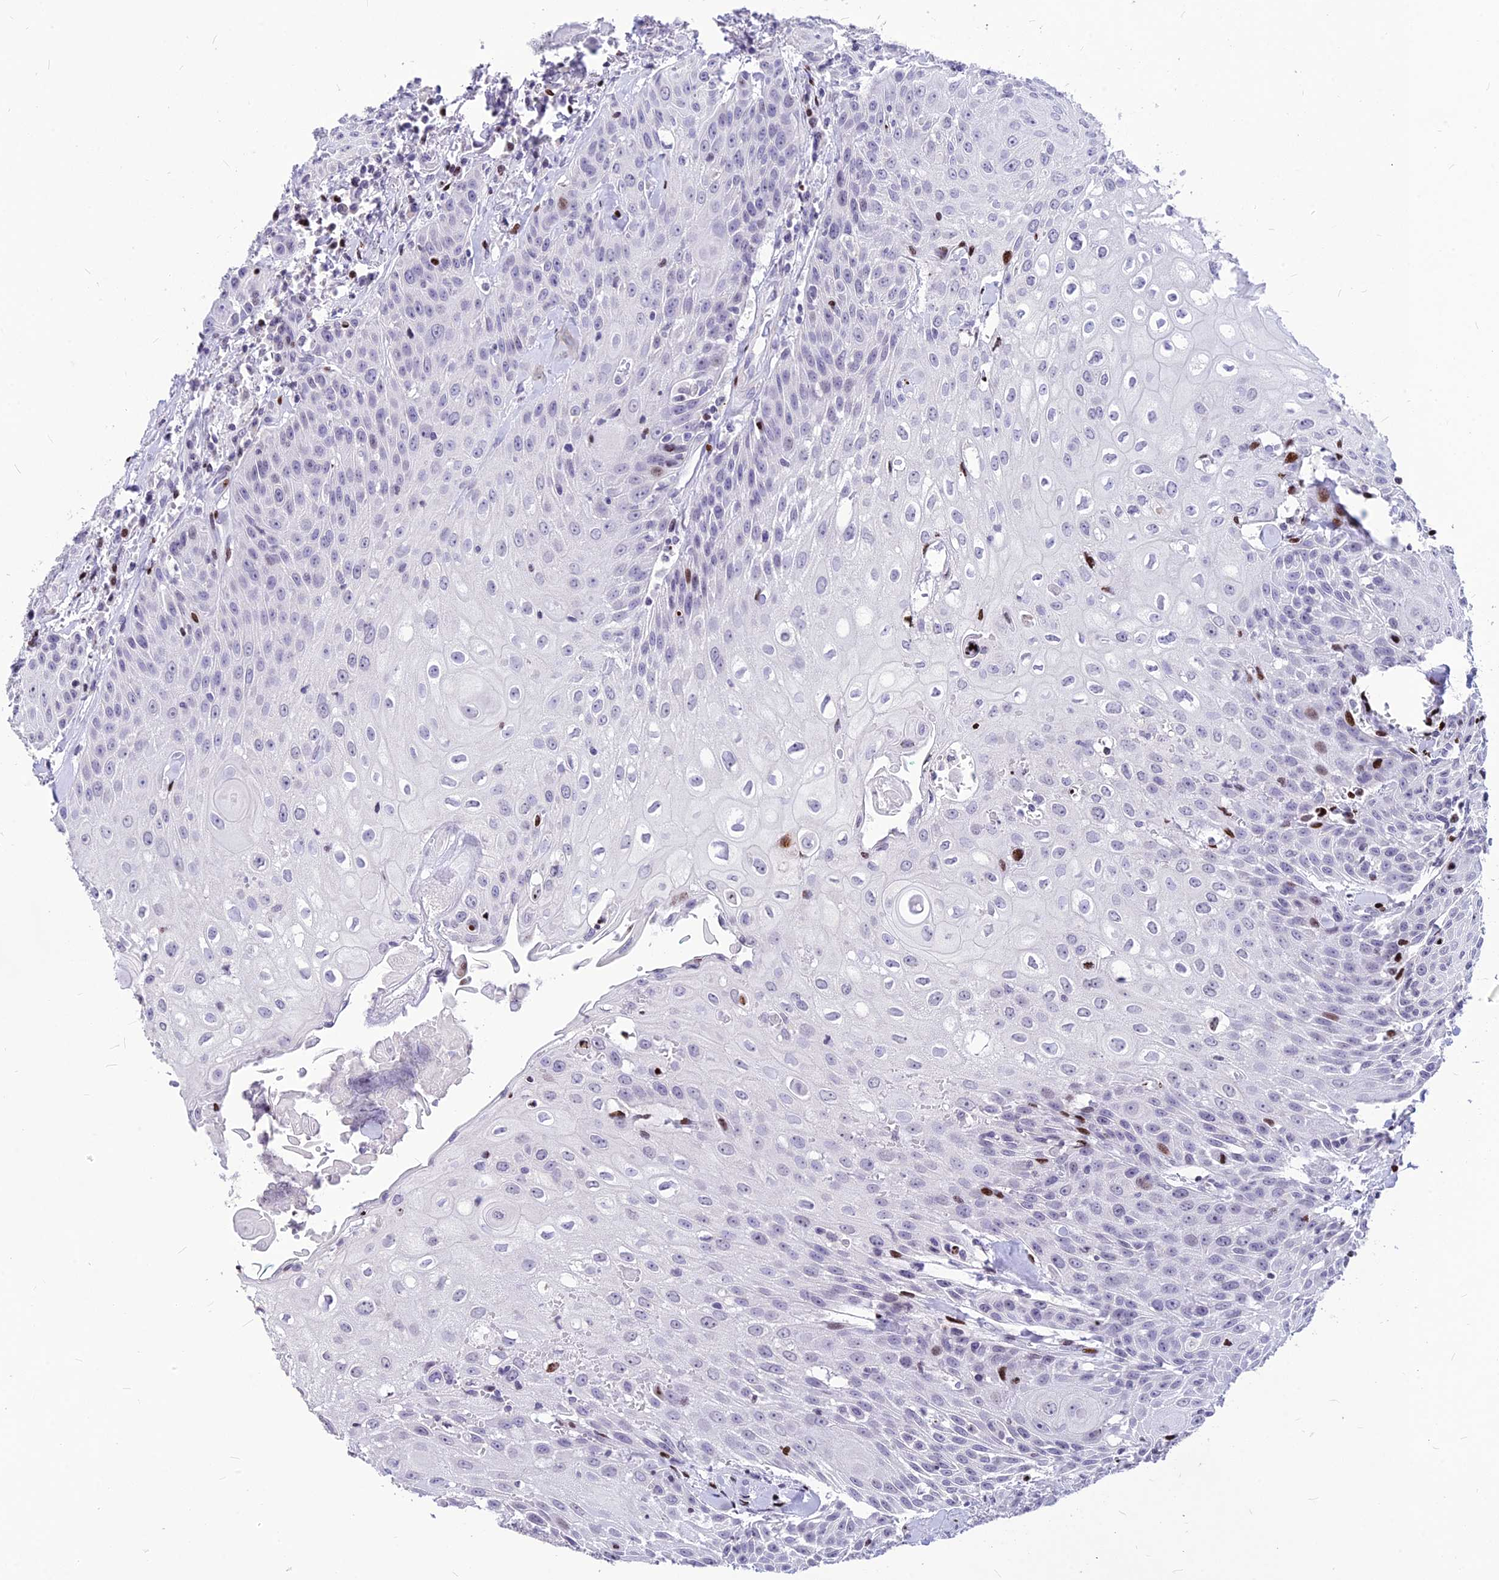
{"staining": {"intensity": "negative", "quantity": "none", "location": "none"}, "tissue": "head and neck cancer", "cell_type": "Tumor cells", "image_type": "cancer", "snomed": [{"axis": "morphology", "description": "Squamous cell carcinoma, NOS"}, {"axis": "topography", "description": "Oral tissue"}, {"axis": "topography", "description": "Head-Neck"}], "caption": "A high-resolution photomicrograph shows IHC staining of squamous cell carcinoma (head and neck), which reveals no significant positivity in tumor cells.", "gene": "PRPS1", "patient": {"sex": "female", "age": 82}}